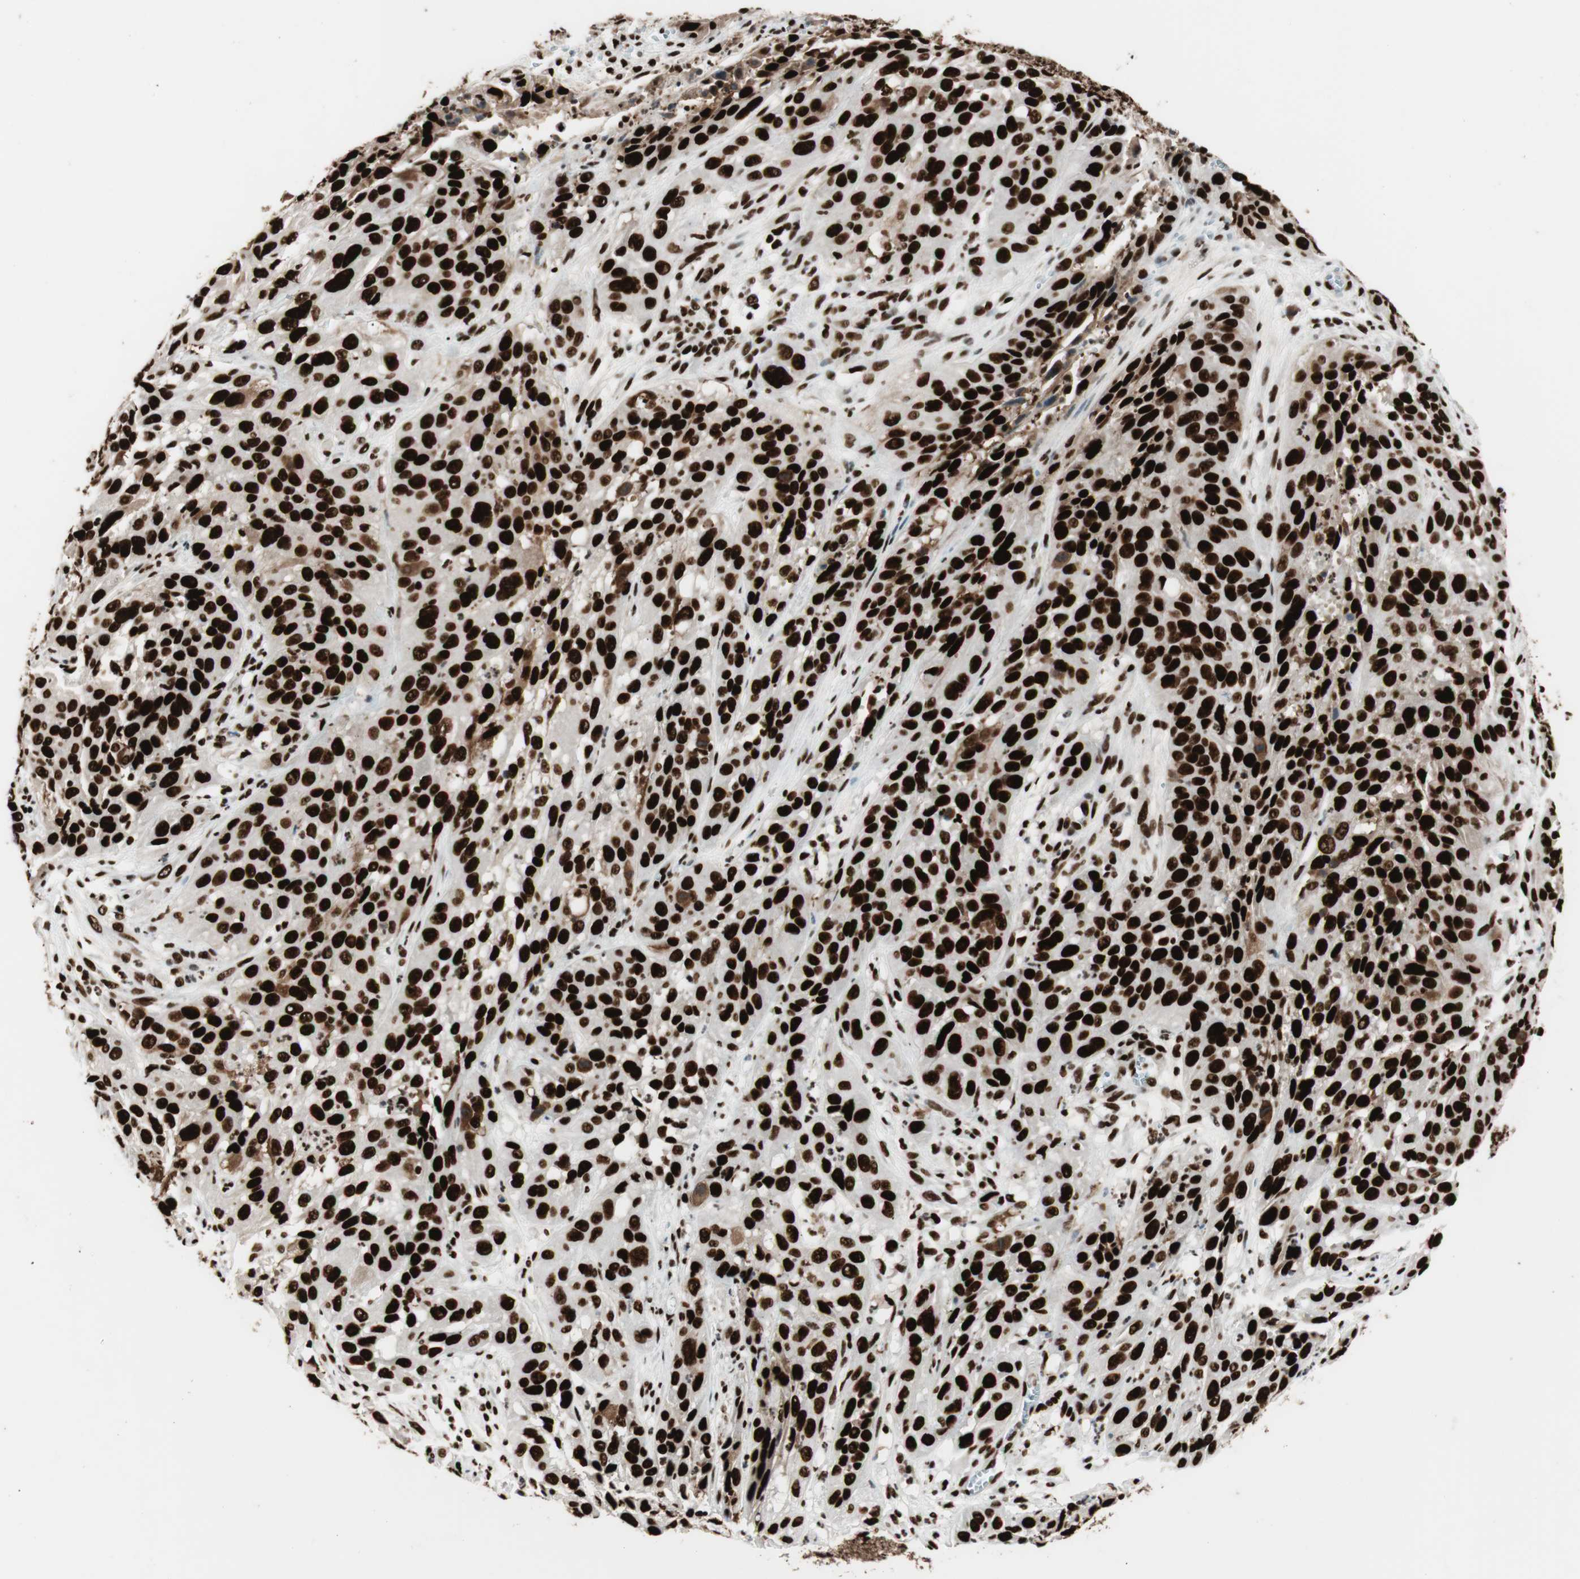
{"staining": {"intensity": "strong", "quantity": ">75%", "location": "nuclear"}, "tissue": "cervical cancer", "cell_type": "Tumor cells", "image_type": "cancer", "snomed": [{"axis": "morphology", "description": "Squamous cell carcinoma, NOS"}, {"axis": "topography", "description": "Cervix"}], "caption": "IHC of squamous cell carcinoma (cervical) shows high levels of strong nuclear positivity in approximately >75% of tumor cells.", "gene": "PSME3", "patient": {"sex": "female", "age": 32}}